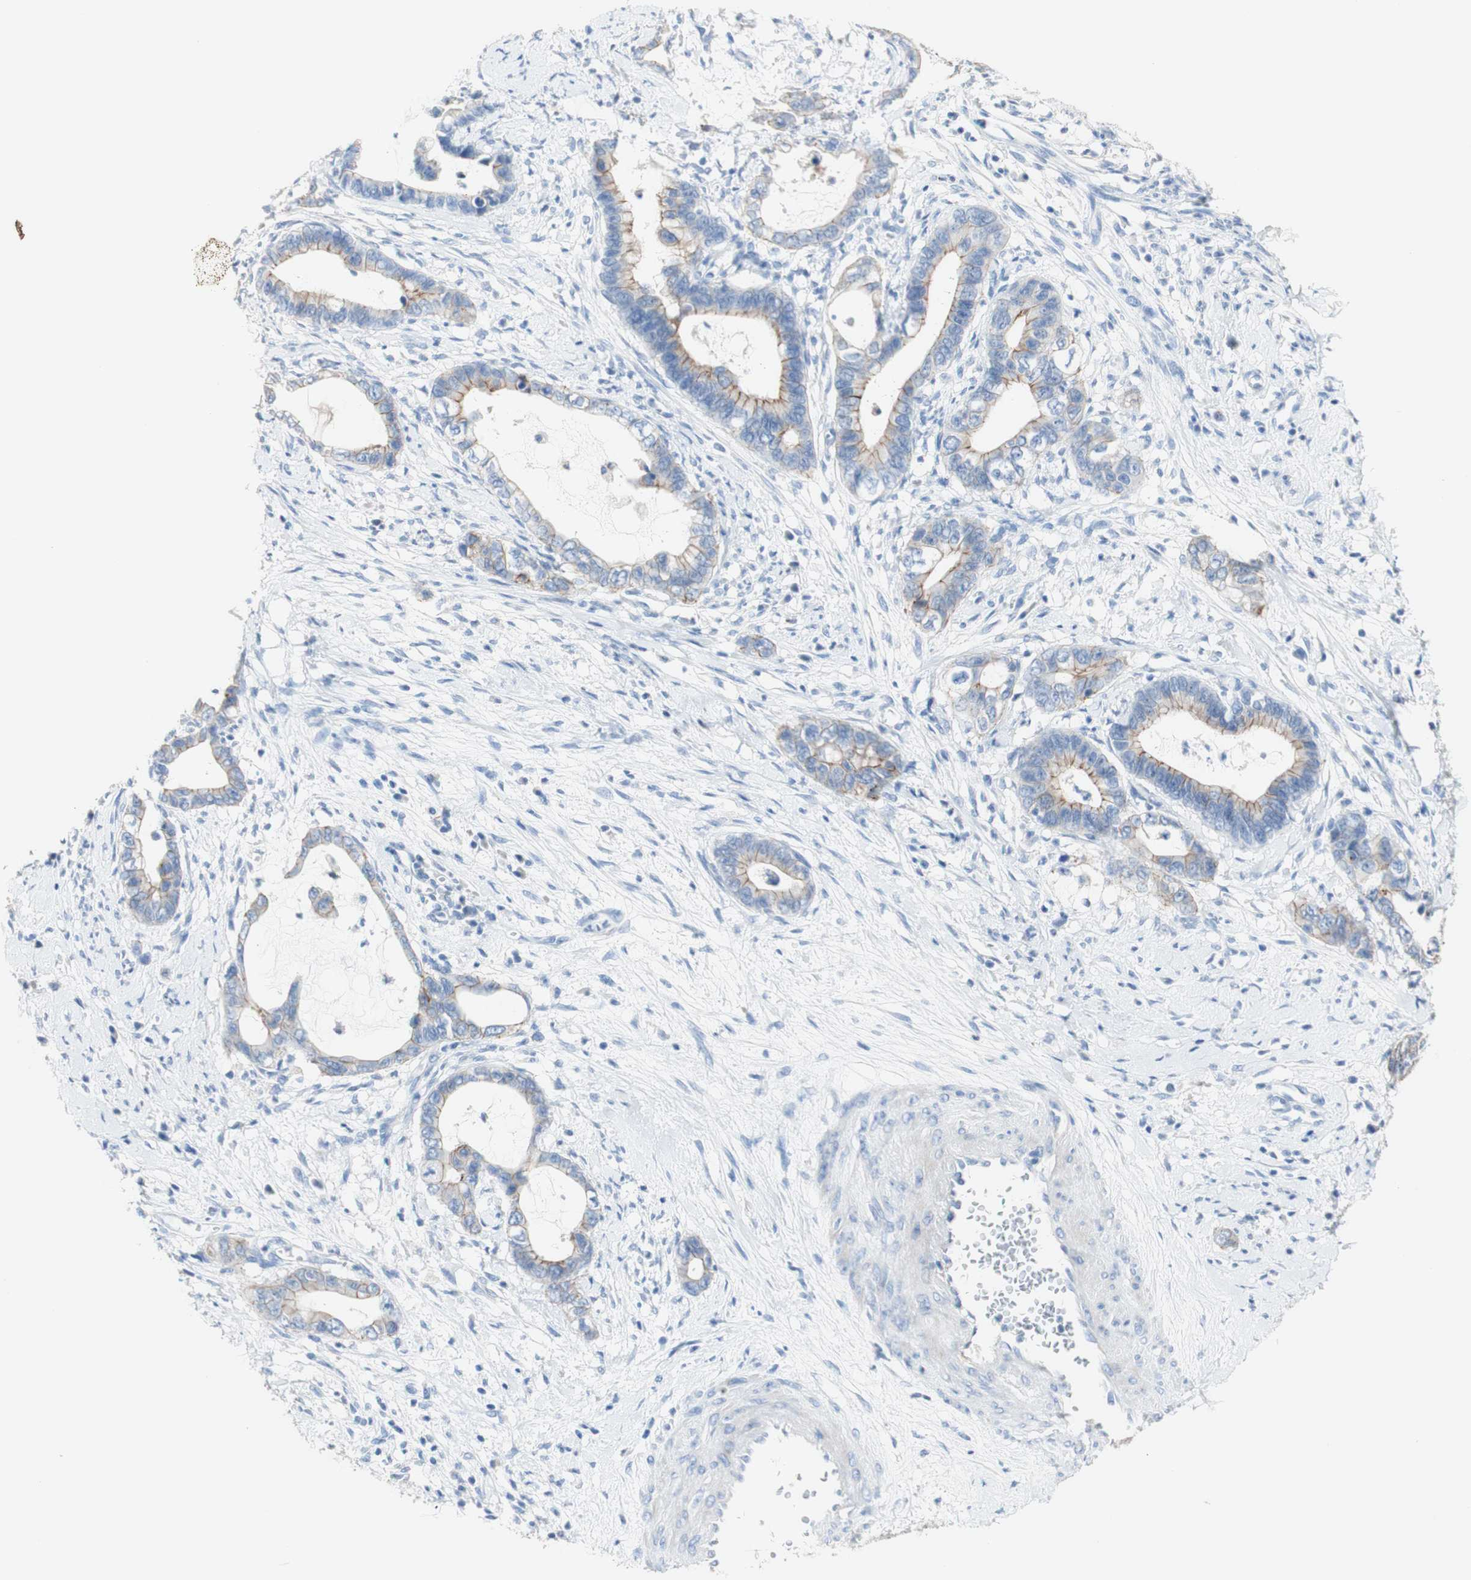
{"staining": {"intensity": "moderate", "quantity": "<25%", "location": "cytoplasmic/membranous"}, "tissue": "cervical cancer", "cell_type": "Tumor cells", "image_type": "cancer", "snomed": [{"axis": "morphology", "description": "Adenocarcinoma, NOS"}, {"axis": "topography", "description": "Cervix"}], "caption": "Cervical cancer (adenocarcinoma) stained with a brown dye exhibits moderate cytoplasmic/membranous positive staining in approximately <25% of tumor cells.", "gene": "DSC2", "patient": {"sex": "female", "age": 44}}